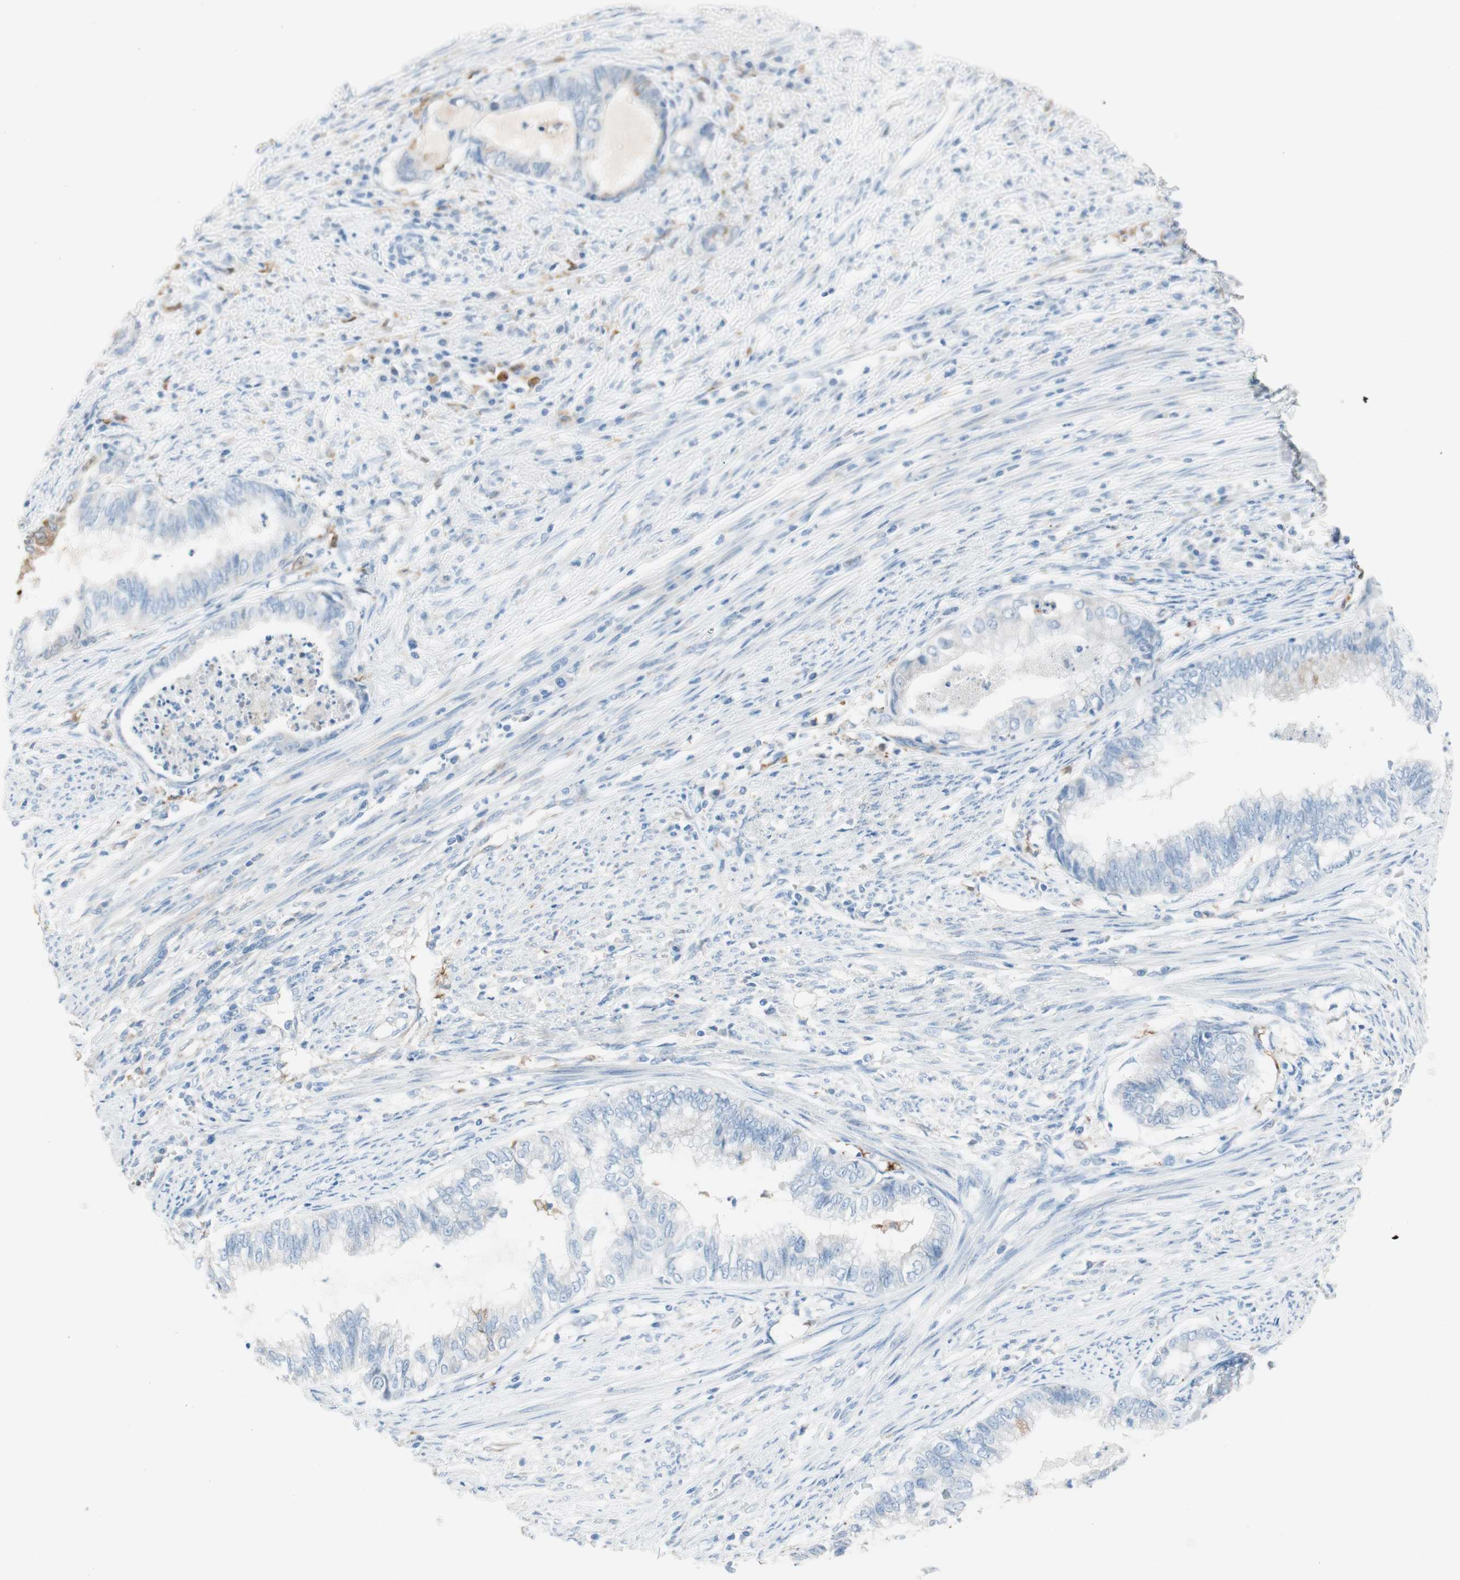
{"staining": {"intensity": "weak", "quantity": "<25%", "location": "cytoplasmic/membranous"}, "tissue": "endometrial cancer", "cell_type": "Tumor cells", "image_type": "cancer", "snomed": [{"axis": "morphology", "description": "Adenocarcinoma, NOS"}, {"axis": "topography", "description": "Endometrium"}], "caption": "This image is of endometrial adenocarcinoma stained with immunohistochemistry (IHC) to label a protein in brown with the nuclei are counter-stained blue. There is no positivity in tumor cells.", "gene": "GLUL", "patient": {"sex": "female", "age": 79}}